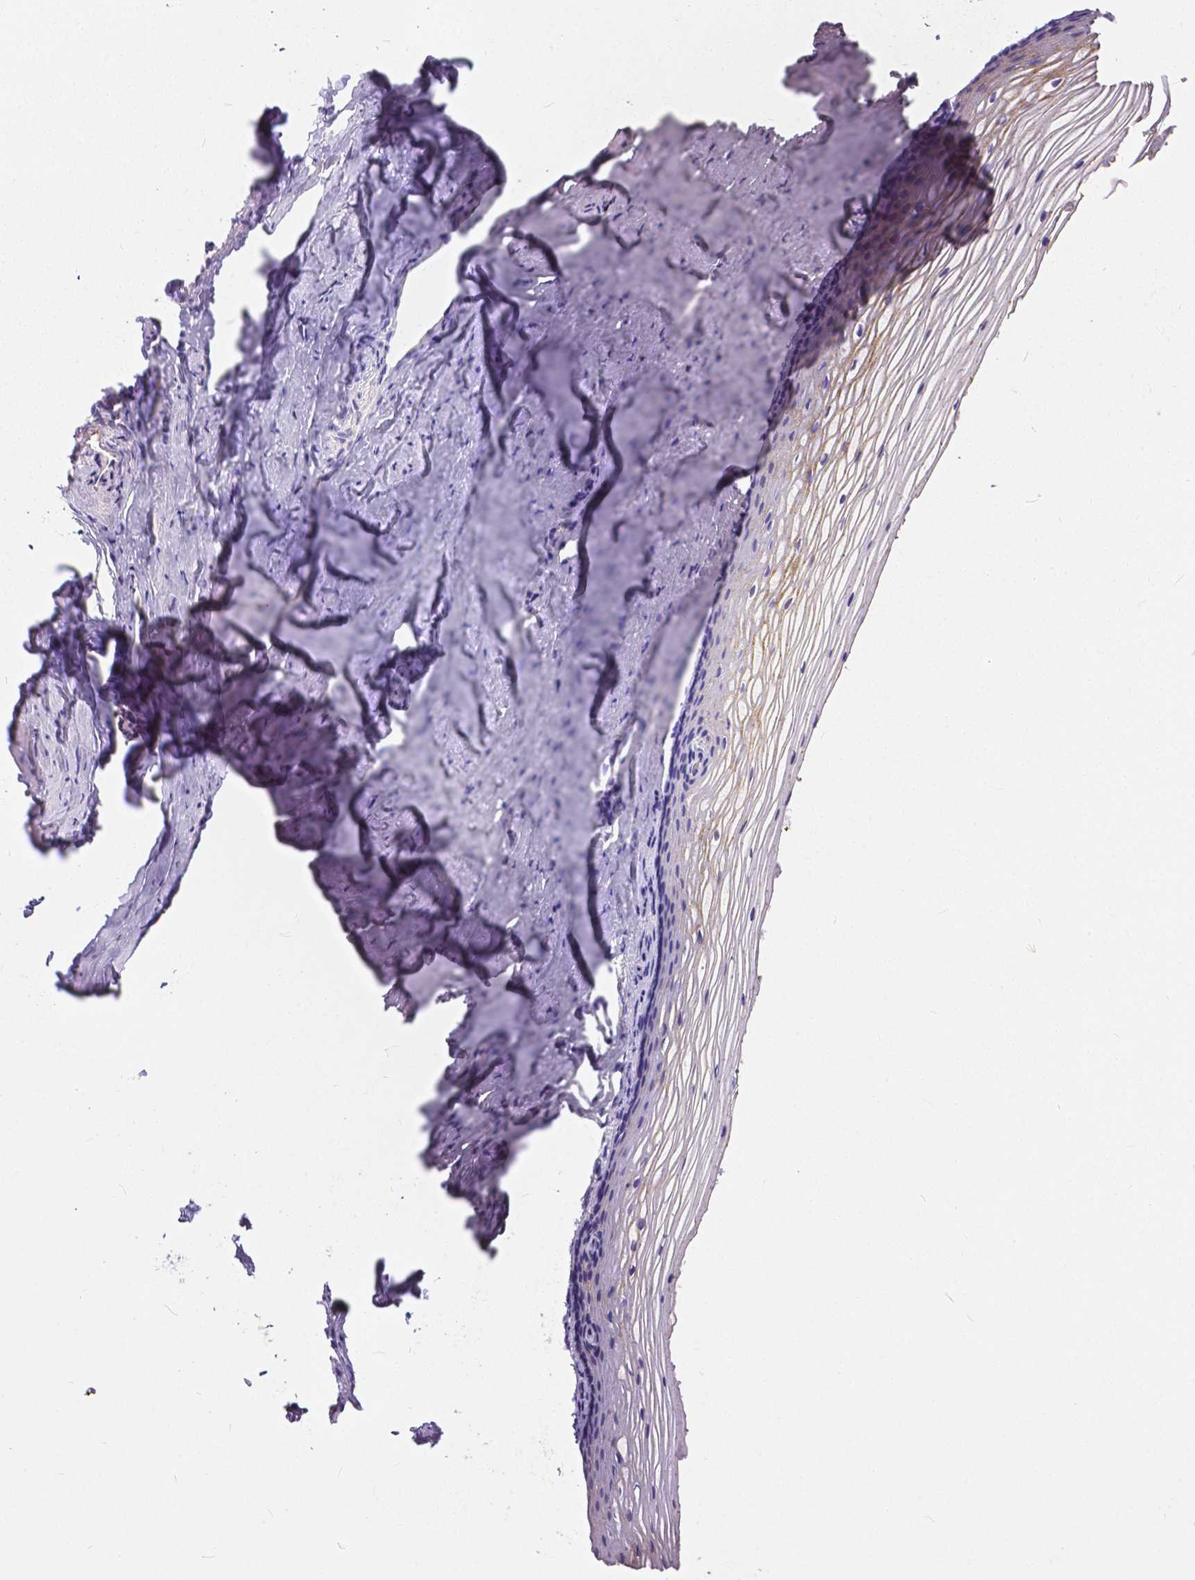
{"staining": {"intensity": "negative", "quantity": "none", "location": "none"}, "tissue": "vagina", "cell_type": "Squamous epithelial cells", "image_type": "normal", "snomed": [{"axis": "morphology", "description": "Normal tissue, NOS"}, {"axis": "topography", "description": "Vagina"}], "caption": "A histopathology image of vagina stained for a protein reveals no brown staining in squamous epithelial cells.", "gene": "OCLN", "patient": {"sex": "female", "age": 52}}